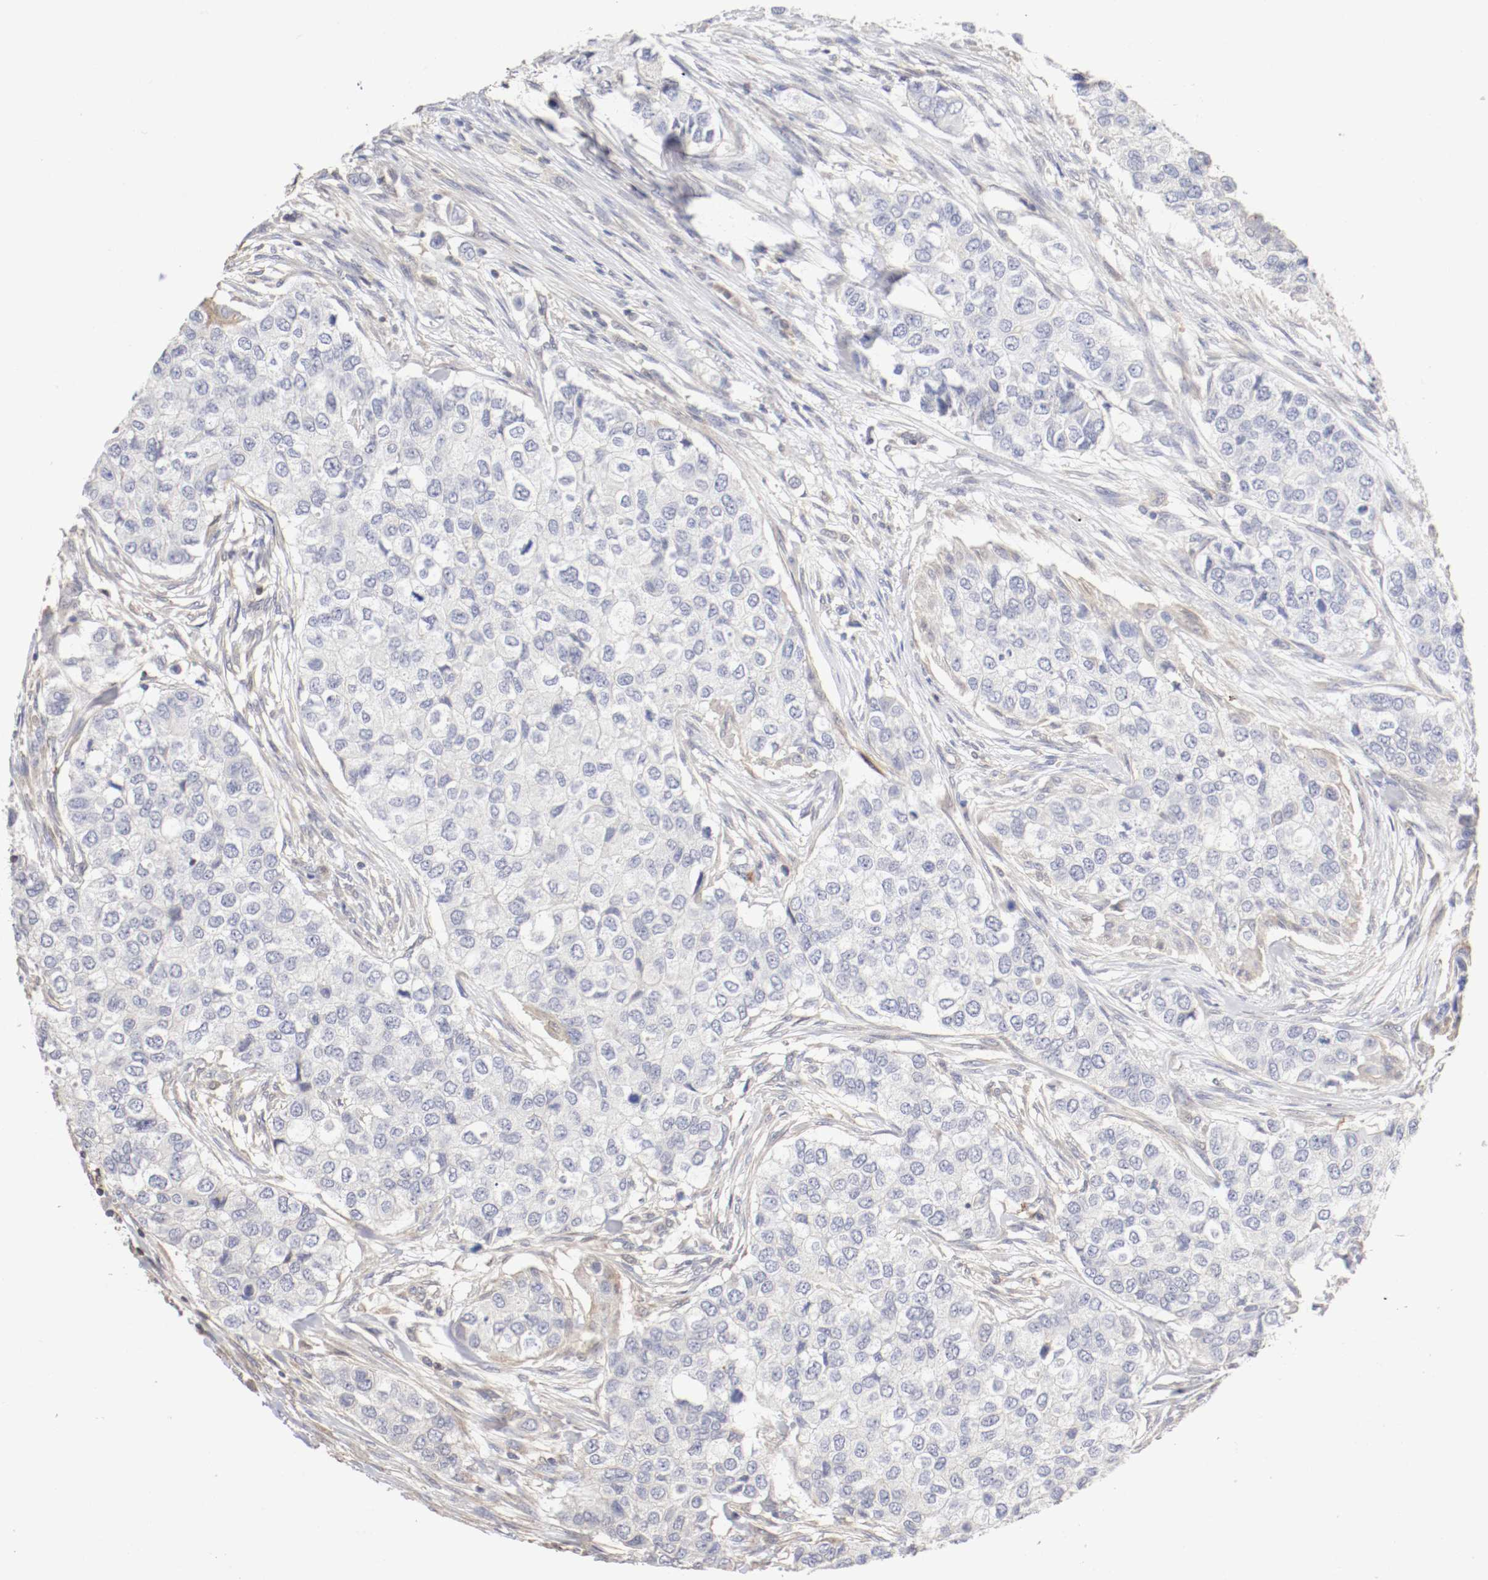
{"staining": {"intensity": "negative", "quantity": "none", "location": "none"}, "tissue": "breast cancer", "cell_type": "Tumor cells", "image_type": "cancer", "snomed": [{"axis": "morphology", "description": "Normal tissue, NOS"}, {"axis": "morphology", "description": "Duct carcinoma"}, {"axis": "topography", "description": "Breast"}], "caption": "Immunohistochemical staining of breast infiltrating ductal carcinoma shows no significant expression in tumor cells.", "gene": "CDK6", "patient": {"sex": "female", "age": 49}}